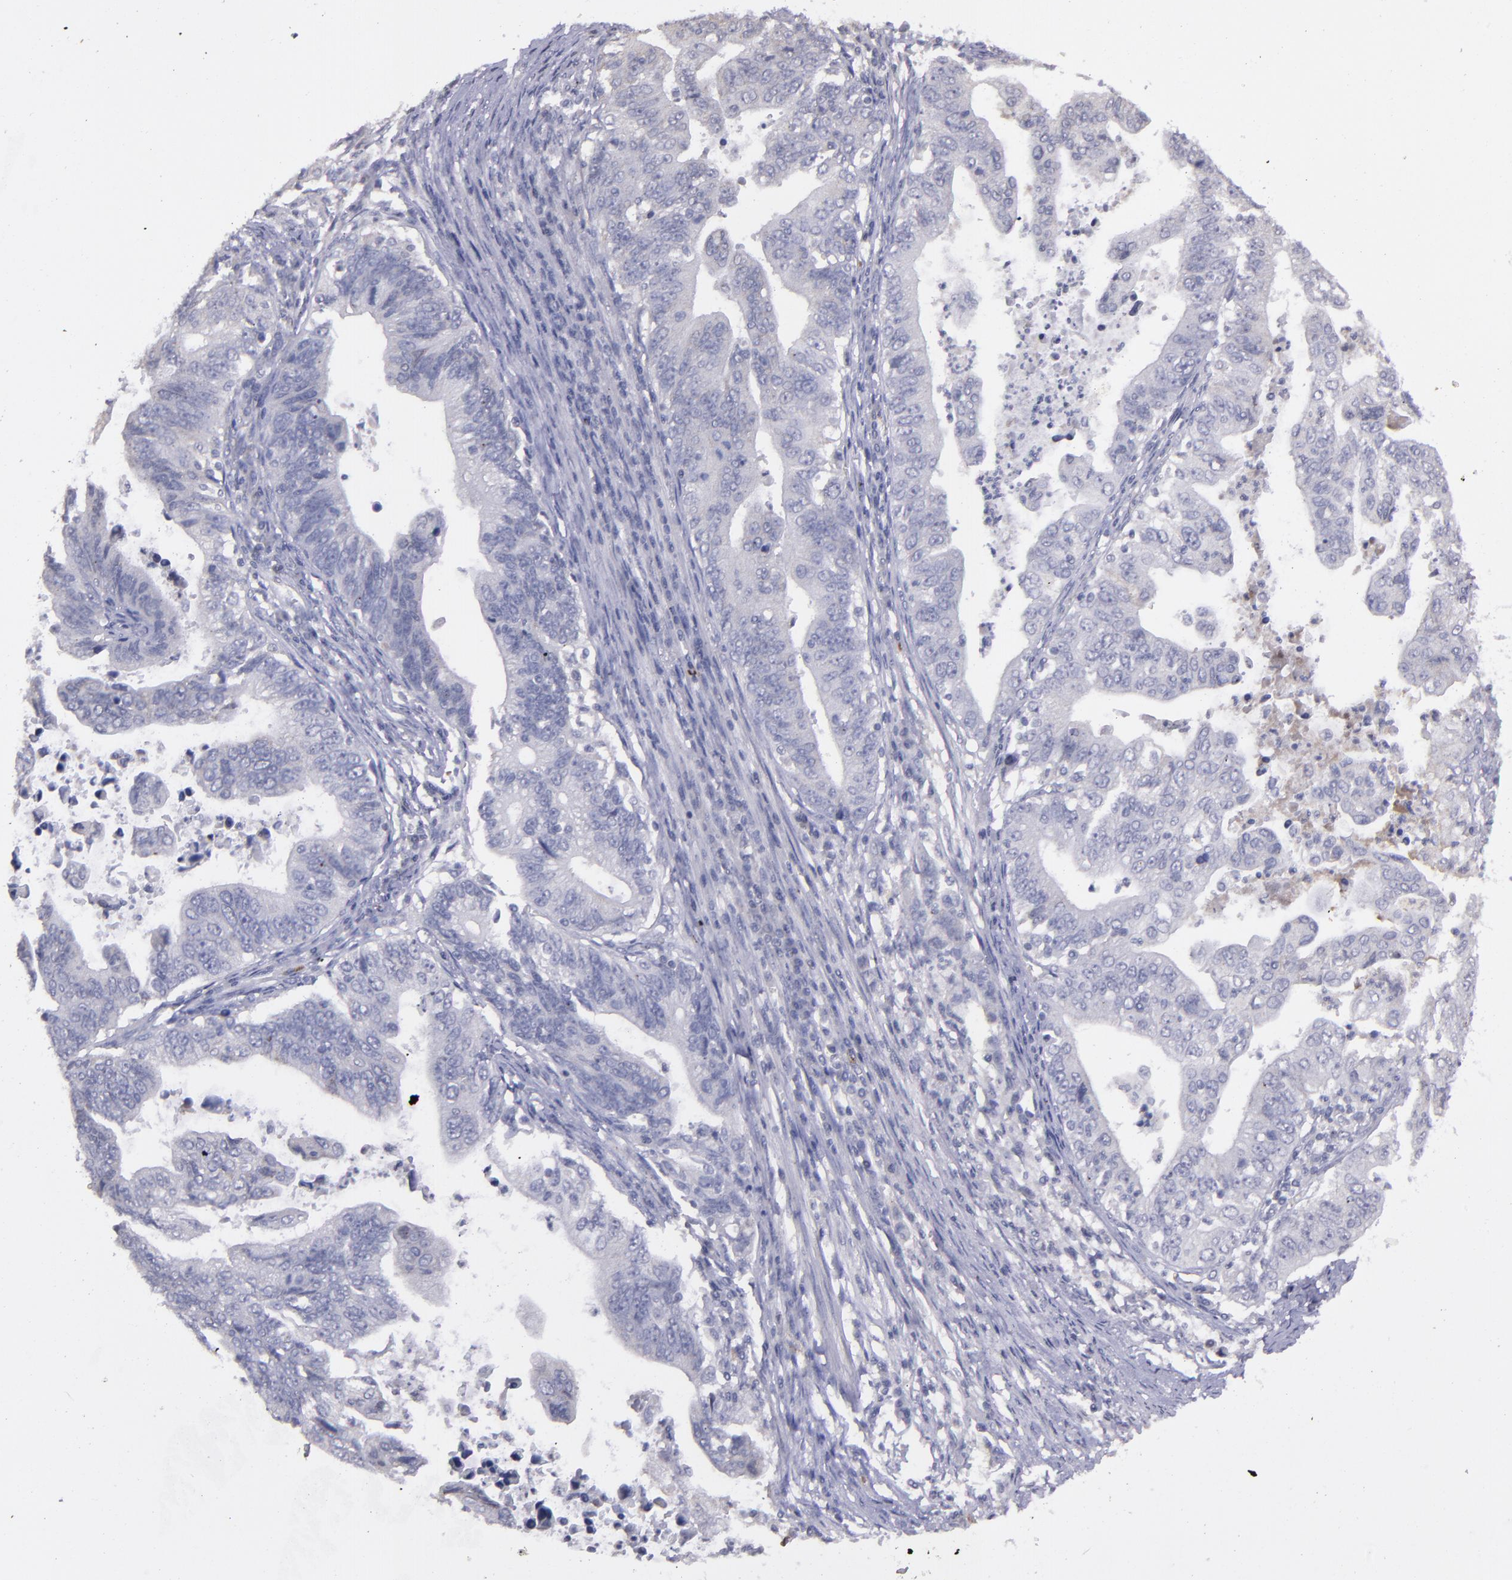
{"staining": {"intensity": "negative", "quantity": "none", "location": "none"}, "tissue": "stomach cancer", "cell_type": "Tumor cells", "image_type": "cancer", "snomed": [{"axis": "morphology", "description": "Adenocarcinoma, NOS"}, {"axis": "topography", "description": "Stomach, upper"}], "caption": "Protein analysis of stomach cancer exhibits no significant expression in tumor cells.", "gene": "MASP1", "patient": {"sex": "female", "age": 50}}